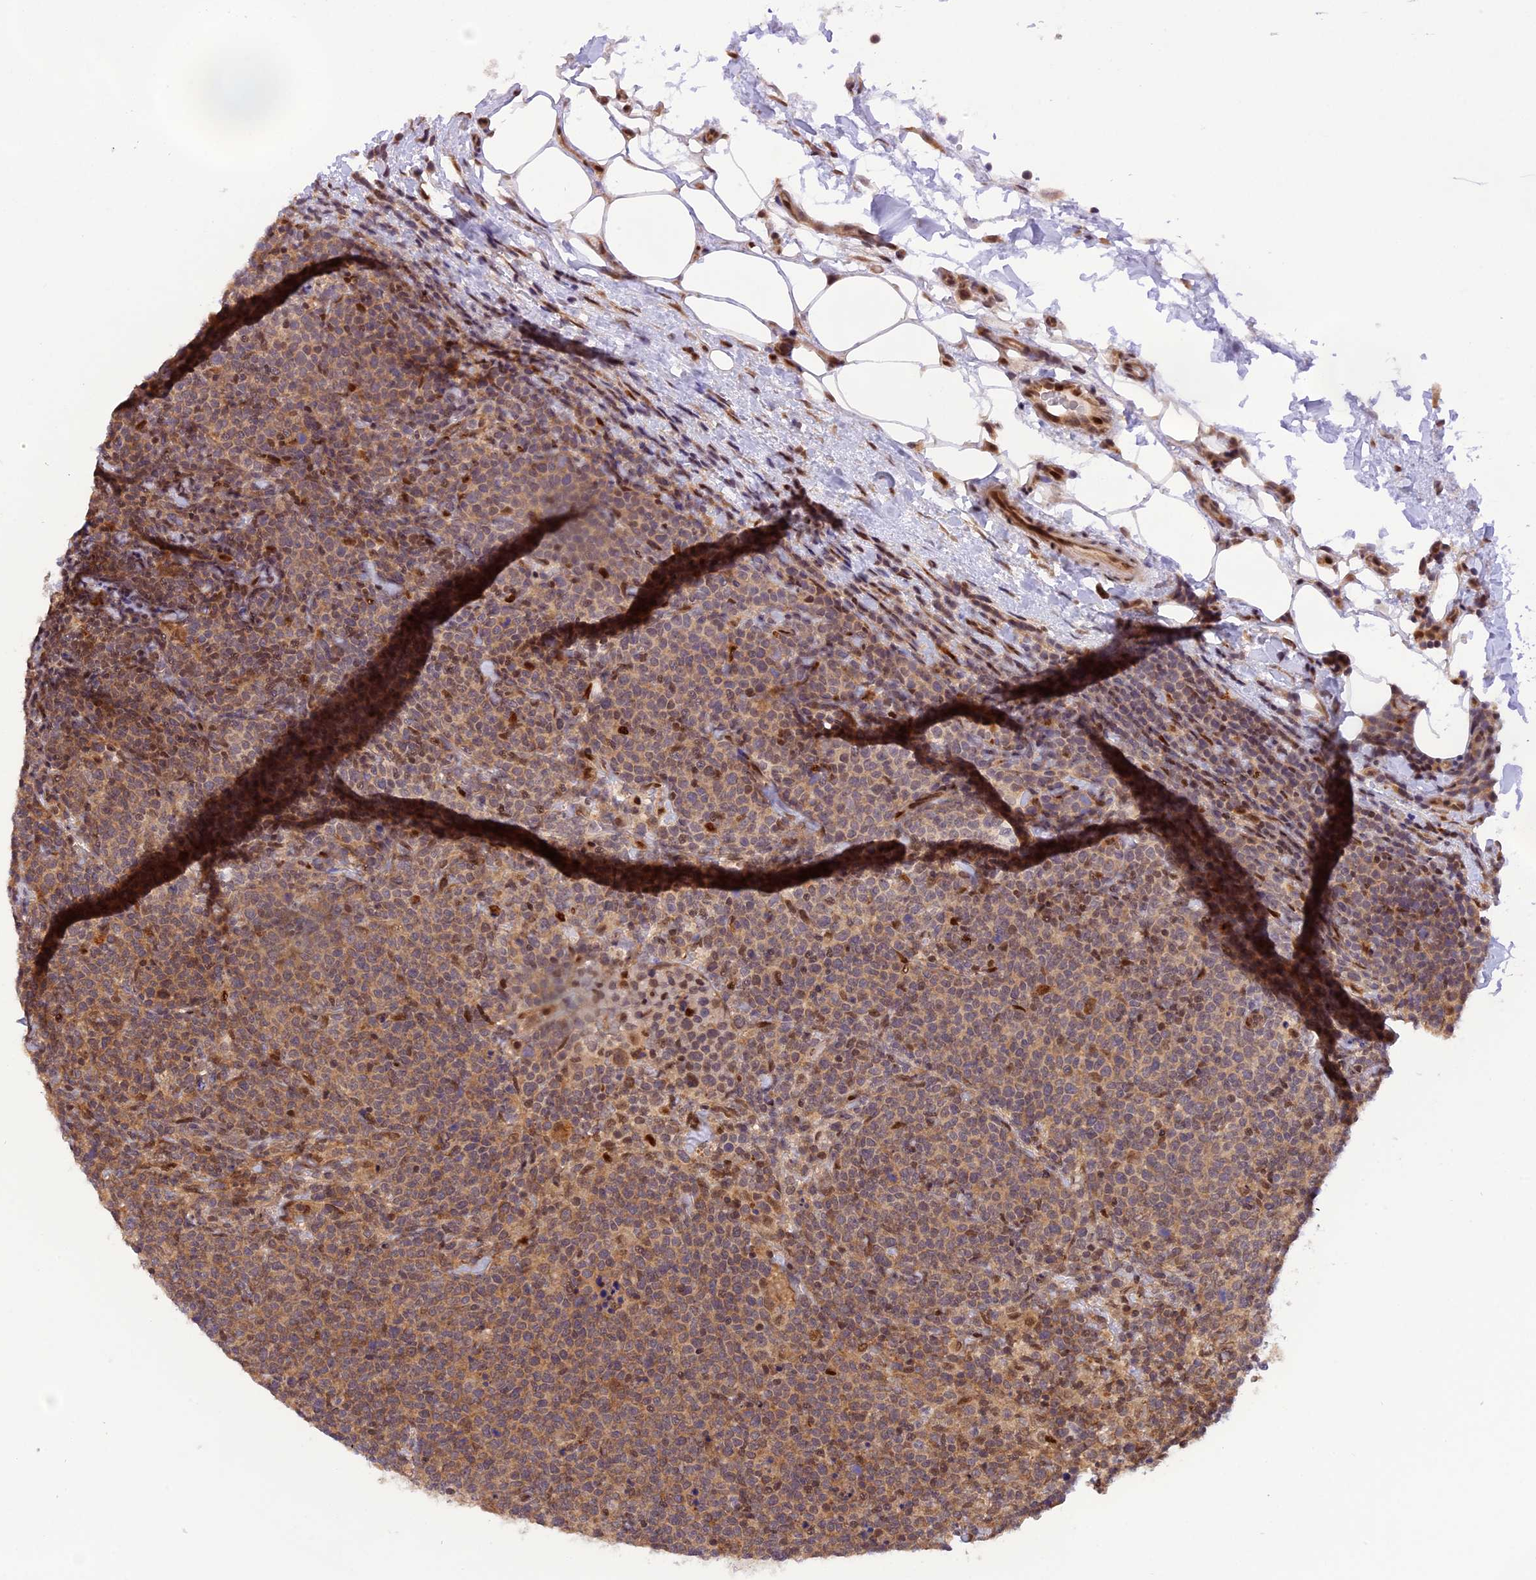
{"staining": {"intensity": "moderate", "quantity": ">75%", "location": "cytoplasmic/membranous"}, "tissue": "lymphoma", "cell_type": "Tumor cells", "image_type": "cancer", "snomed": [{"axis": "morphology", "description": "Malignant lymphoma, non-Hodgkin's type, High grade"}, {"axis": "topography", "description": "Lymph node"}], "caption": "High-magnification brightfield microscopy of lymphoma stained with DAB (brown) and counterstained with hematoxylin (blue). tumor cells exhibit moderate cytoplasmic/membranous staining is seen in about>75% of cells.", "gene": "SAMD4A", "patient": {"sex": "male", "age": 61}}